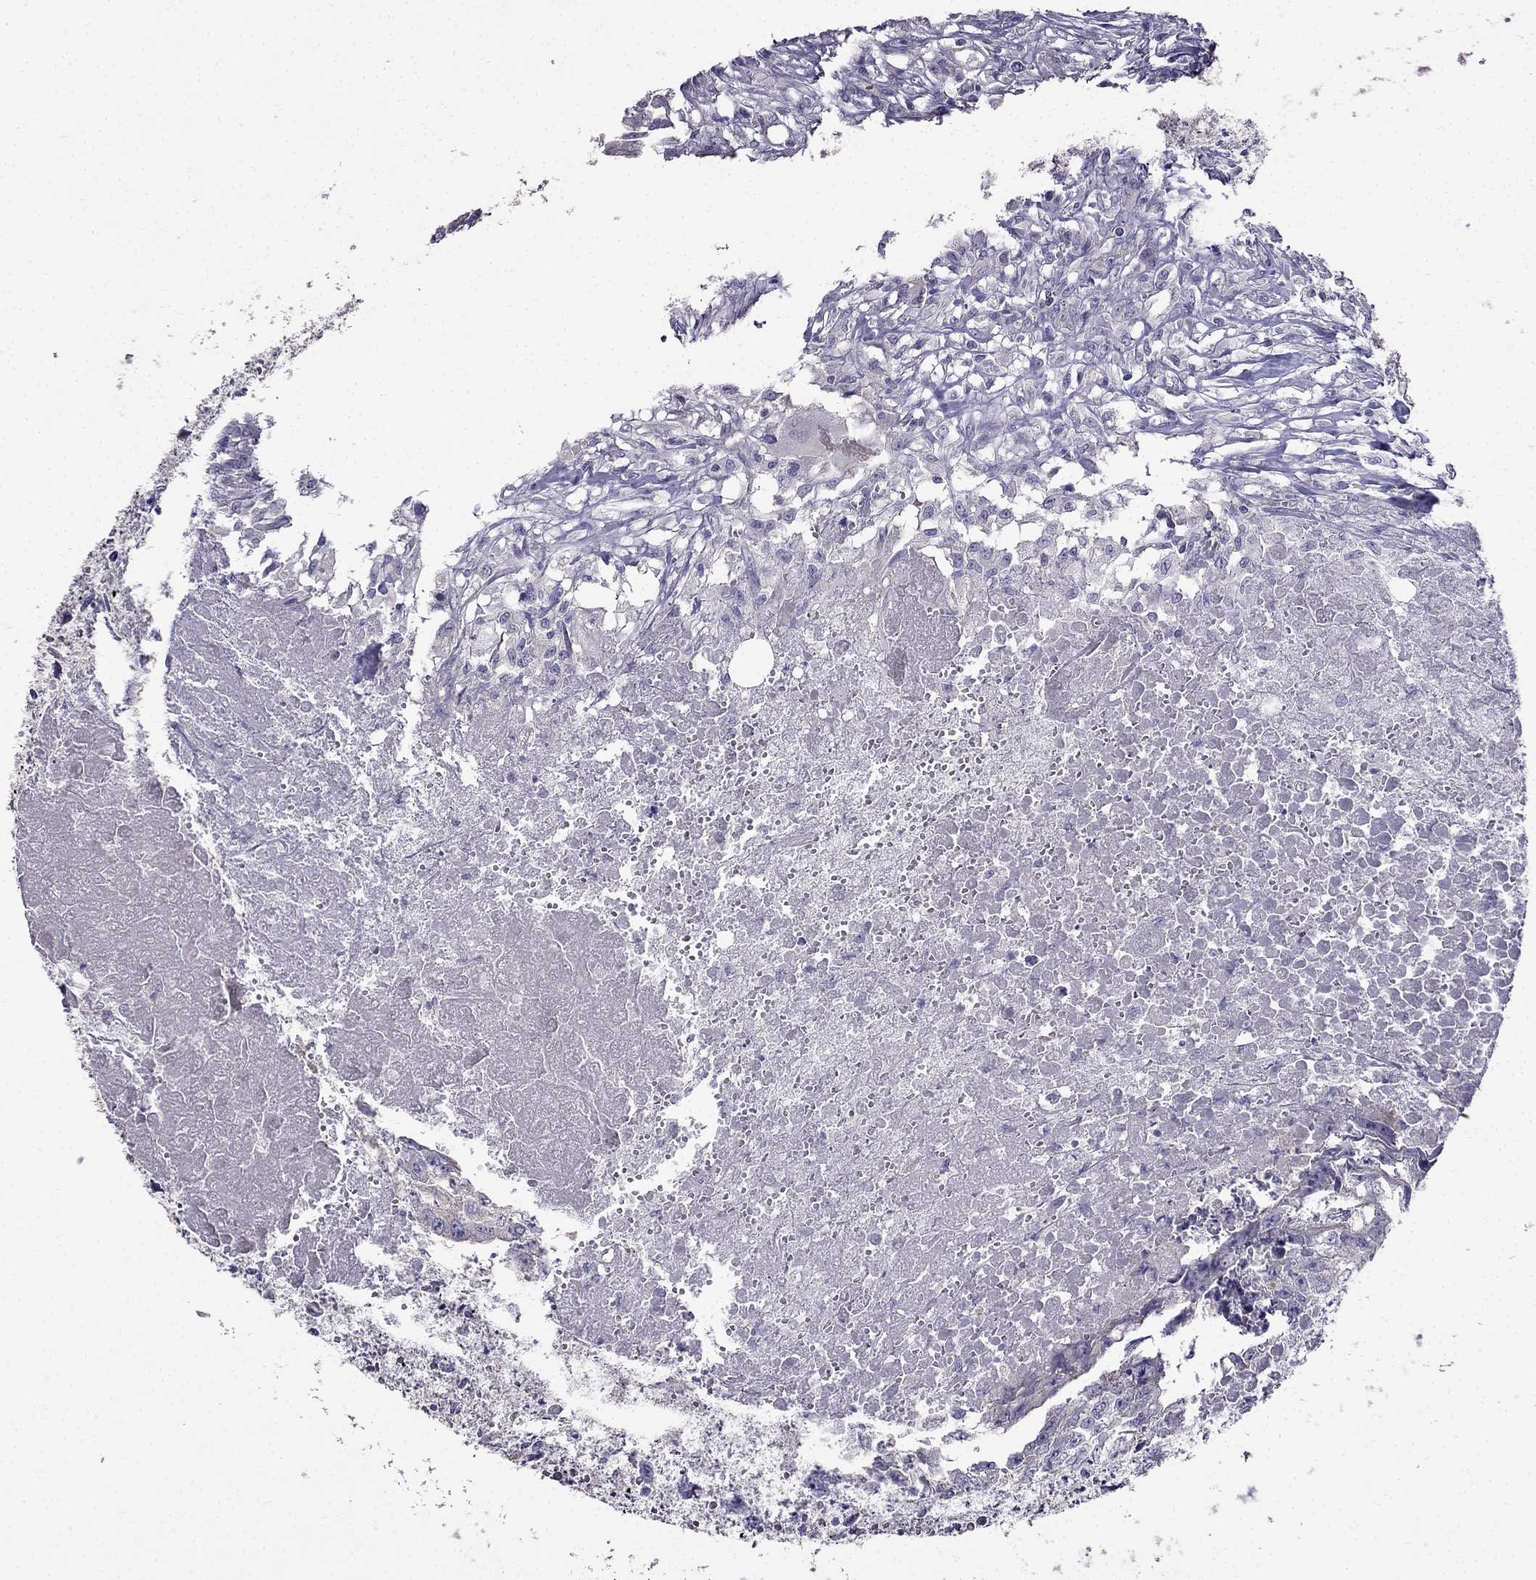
{"staining": {"intensity": "negative", "quantity": "none", "location": "none"}, "tissue": "testis cancer", "cell_type": "Tumor cells", "image_type": "cancer", "snomed": [{"axis": "morphology", "description": "Carcinoma, Embryonal, NOS"}, {"axis": "morphology", "description": "Teratoma, malignant, NOS"}, {"axis": "topography", "description": "Testis"}], "caption": "Protein analysis of testis cancer (embryonal carcinoma) demonstrates no significant staining in tumor cells.", "gene": "AS3MT", "patient": {"sex": "male", "age": 24}}